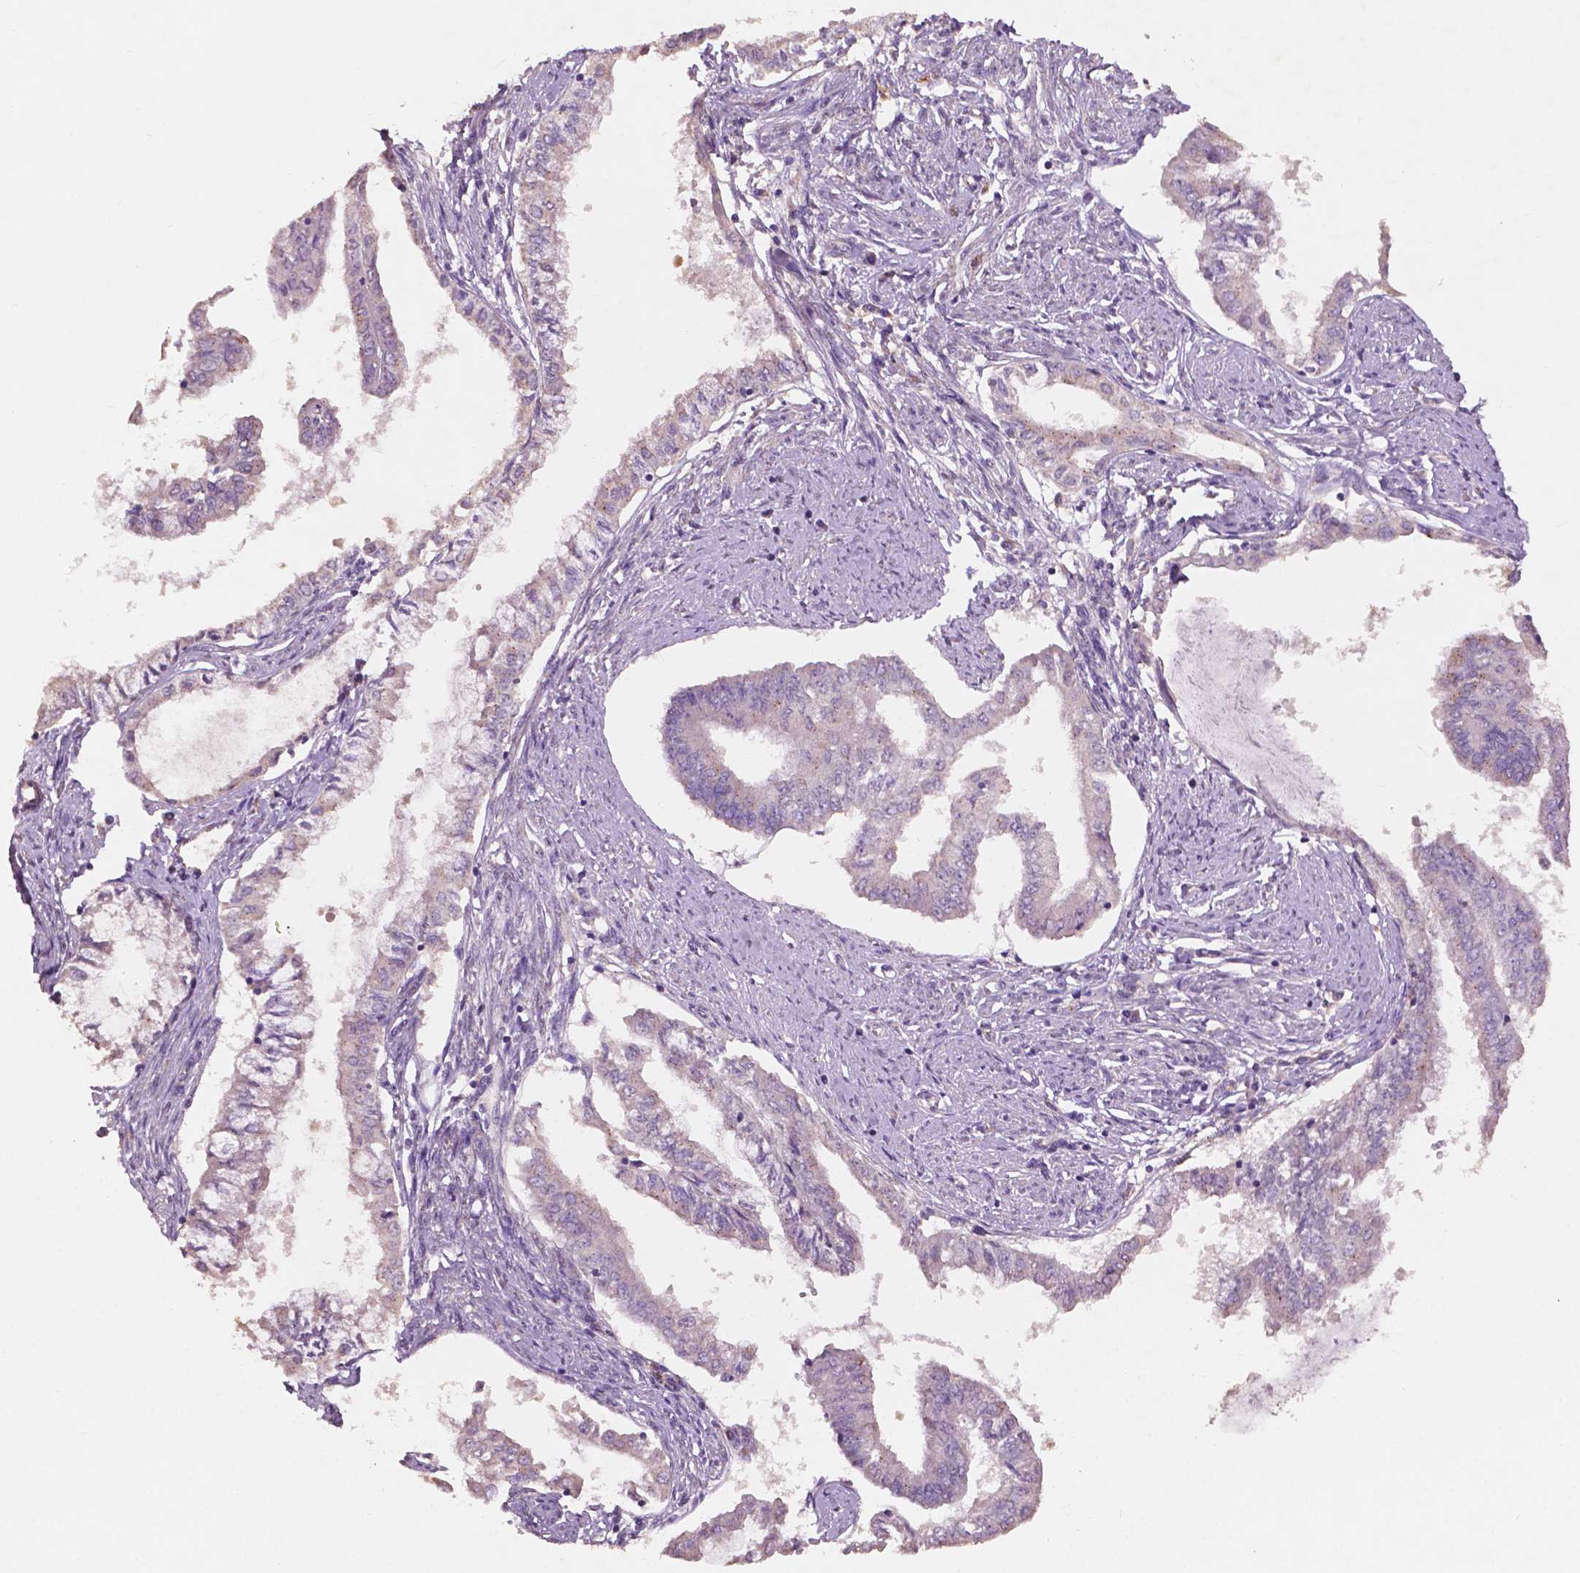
{"staining": {"intensity": "weak", "quantity": "<25%", "location": "cytoplasmic/membranous"}, "tissue": "endometrial cancer", "cell_type": "Tumor cells", "image_type": "cancer", "snomed": [{"axis": "morphology", "description": "Adenocarcinoma, NOS"}, {"axis": "topography", "description": "Endometrium"}], "caption": "IHC of endometrial adenocarcinoma reveals no positivity in tumor cells. (DAB immunohistochemistry with hematoxylin counter stain).", "gene": "CHPT1", "patient": {"sex": "female", "age": 76}}